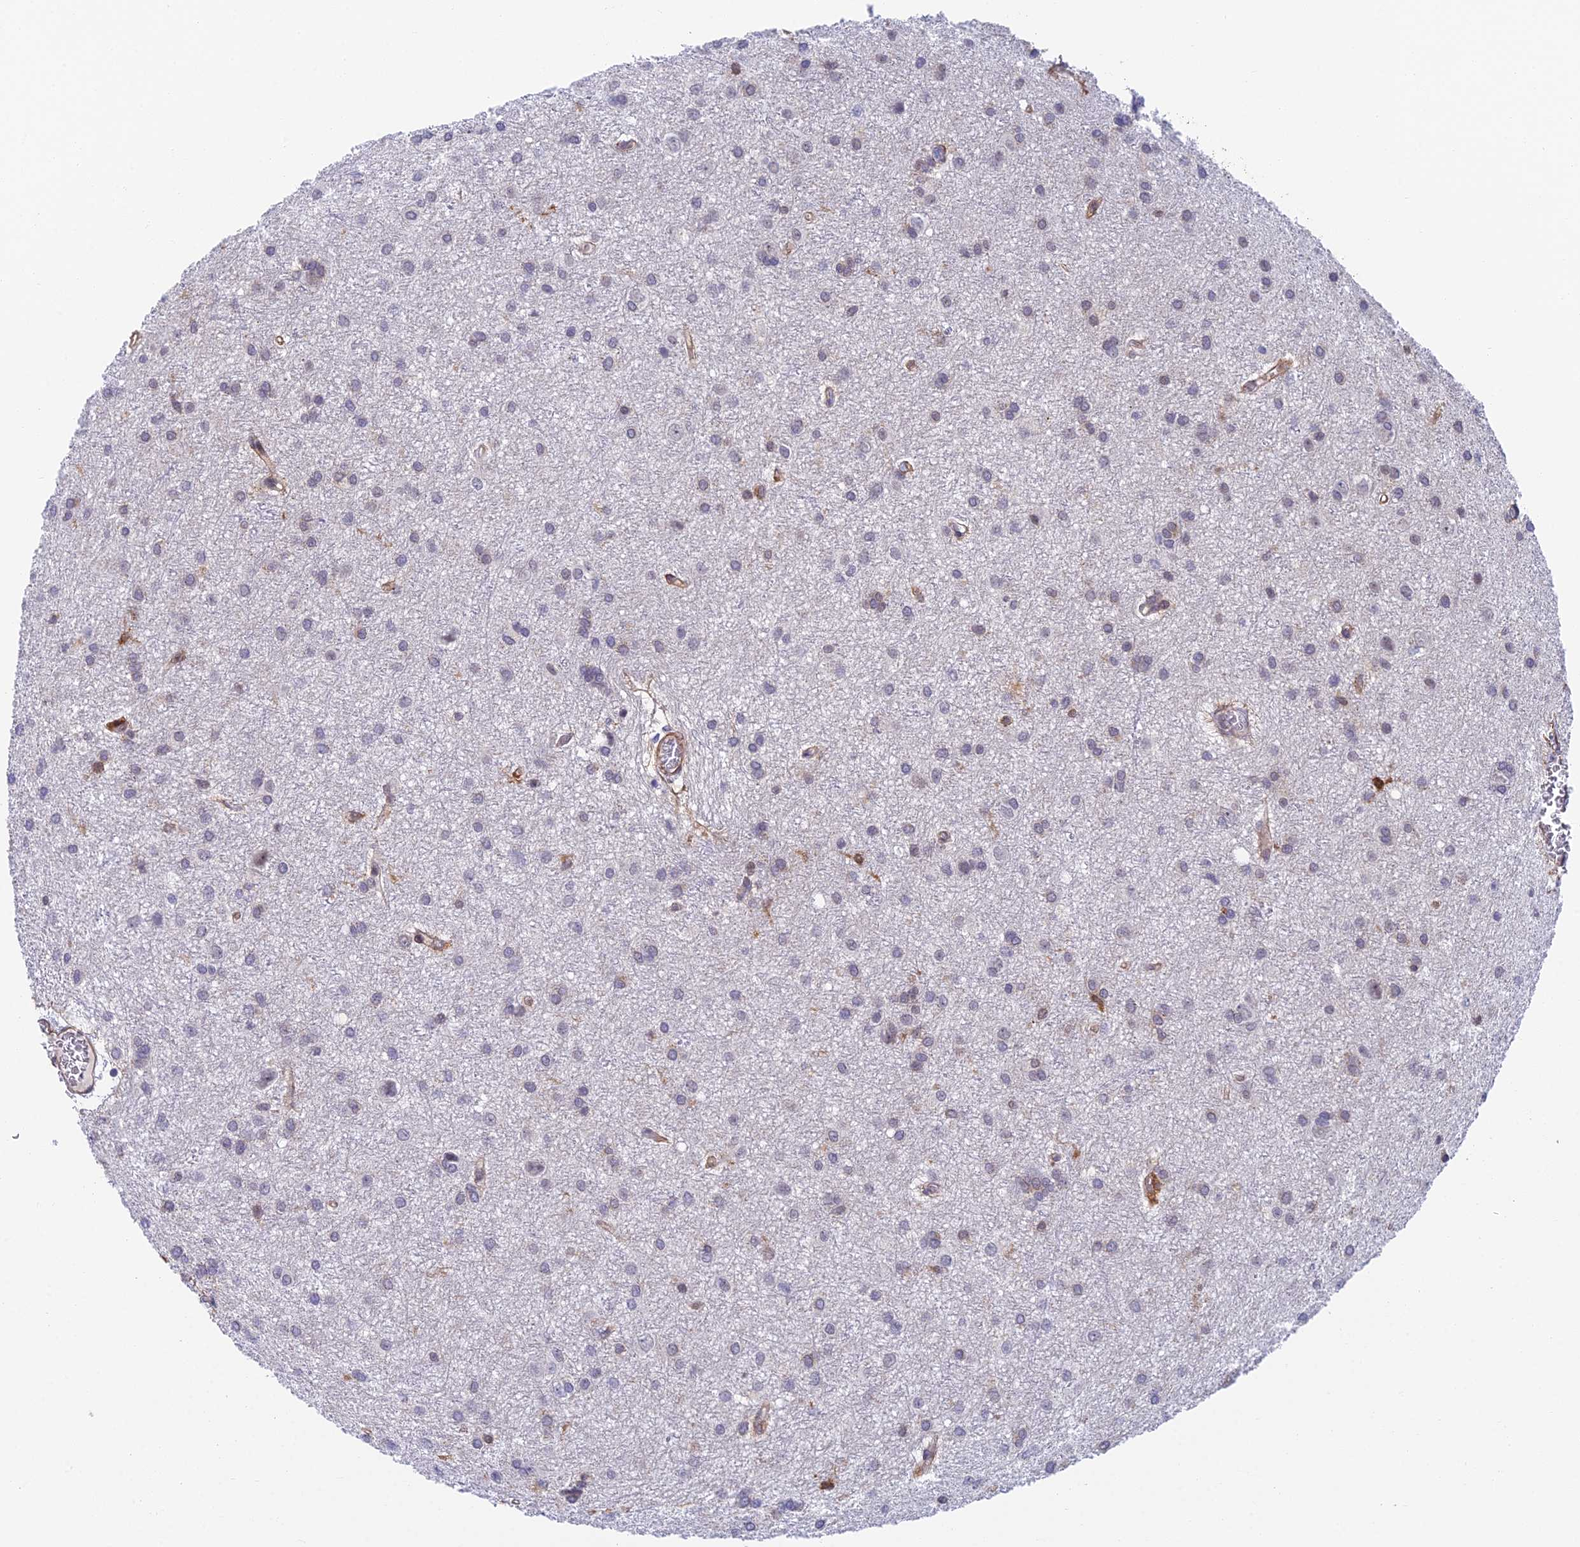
{"staining": {"intensity": "weak", "quantity": "<25%", "location": "cytoplasmic/membranous"}, "tissue": "glioma", "cell_type": "Tumor cells", "image_type": "cancer", "snomed": [{"axis": "morphology", "description": "Glioma, malignant, High grade"}, {"axis": "topography", "description": "Brain"}], "caption": "Immunohistochemistry histopathology image of neoplastic tissue: human glioma stained with DAB shows no significant protein expression in tumor cells. (DAB (3,3'-diaminobenzidine) immunohistochemistry (IHC) with hematoxylin counter stain).", "gene": "NSMCE1", "patient": {"sex": "female", "age": 50}}